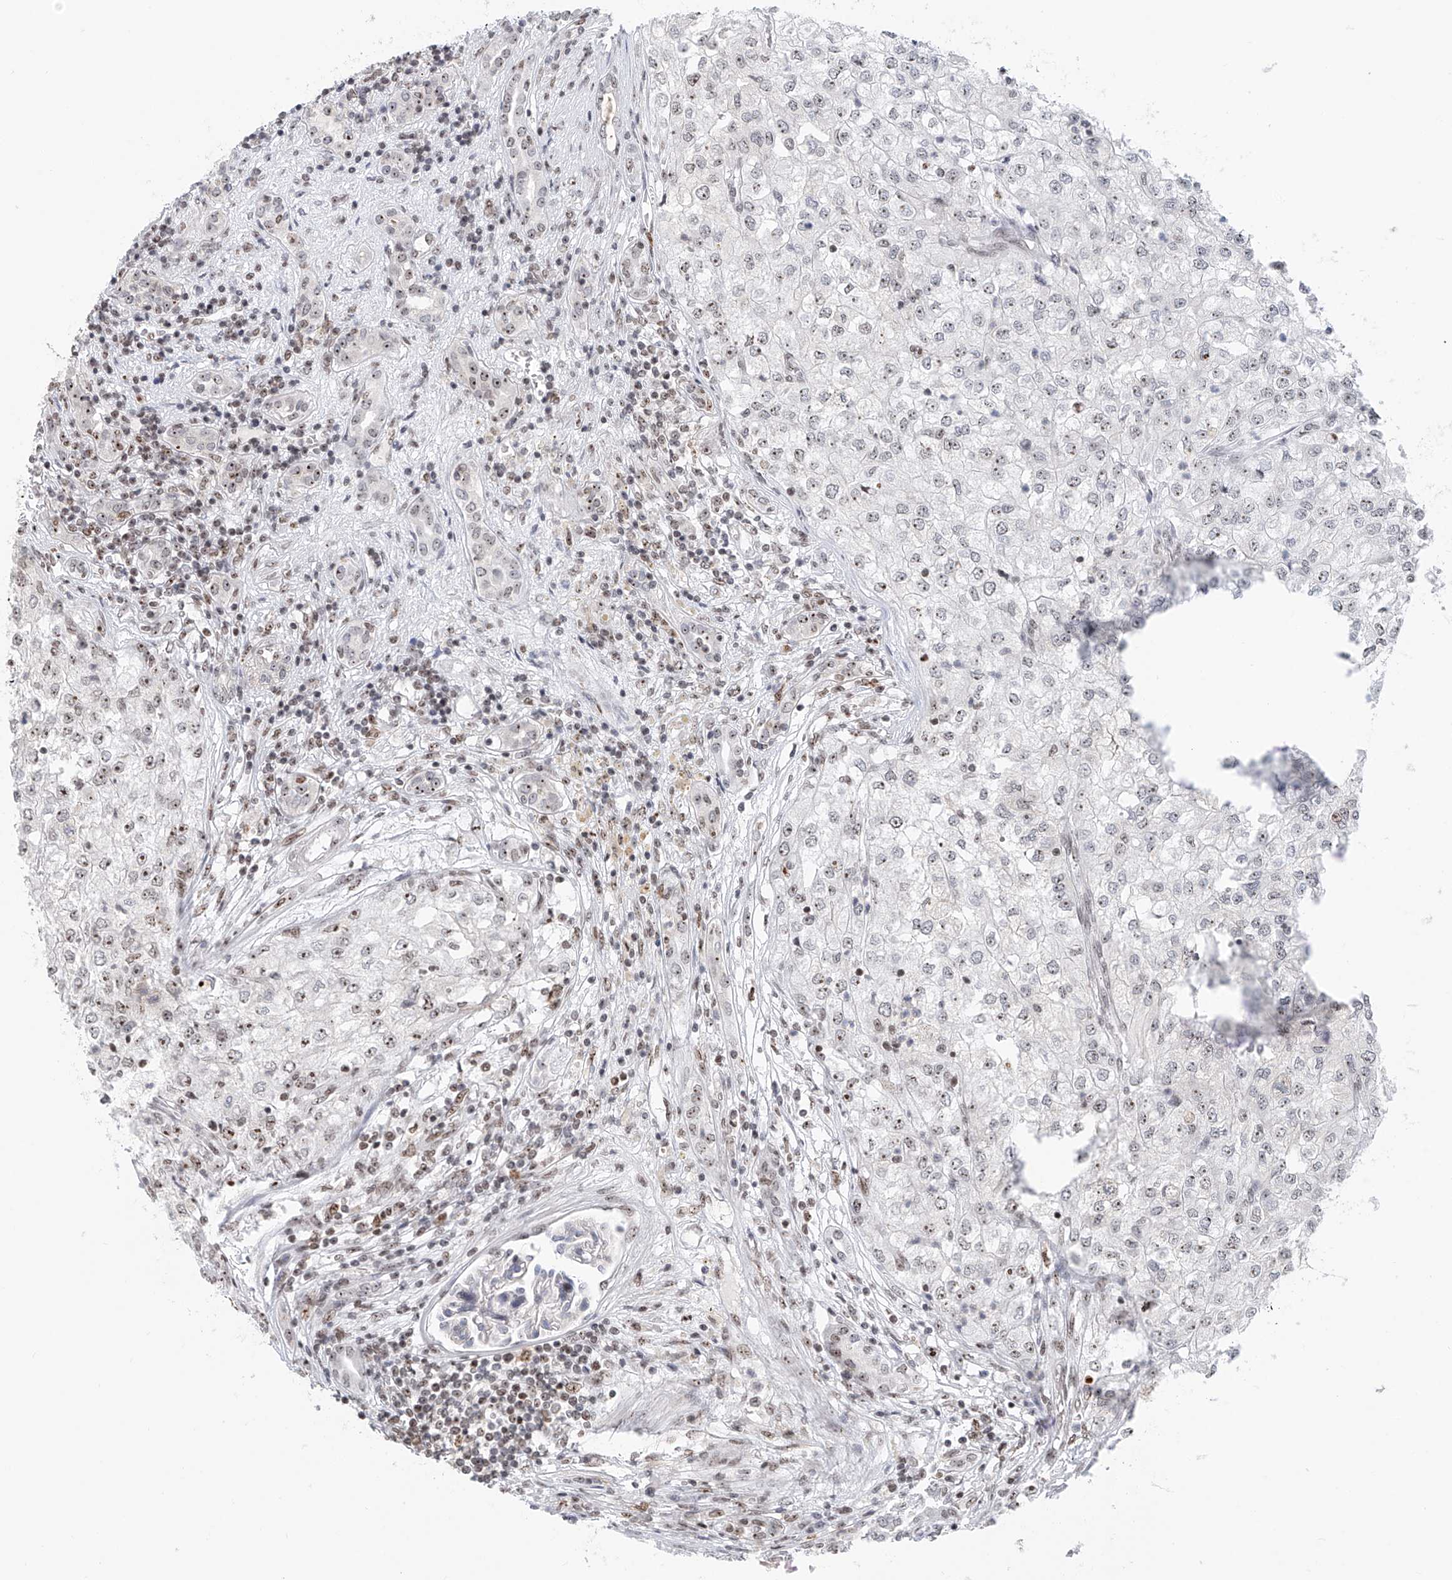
{"staining": {"intensity": "moderate", "quantity": "<25%", "location": "nuclear"}, "tissue": "renal cancer", "cell_type": "Tumor cells", "image_type": "cancer", "snomed": [{"axis": "morphology", "description": "Adenocarcinoma, NOS"}, {"axis": "topography", "description": "Kidney"}], "caption": "Immunohistochemical staining of human renal cancer displays moderate nuclear protein staining in about <25% of tumor cells.", "gene": "PRUNE2", "patient": {"sex": "female", "age": 54}}